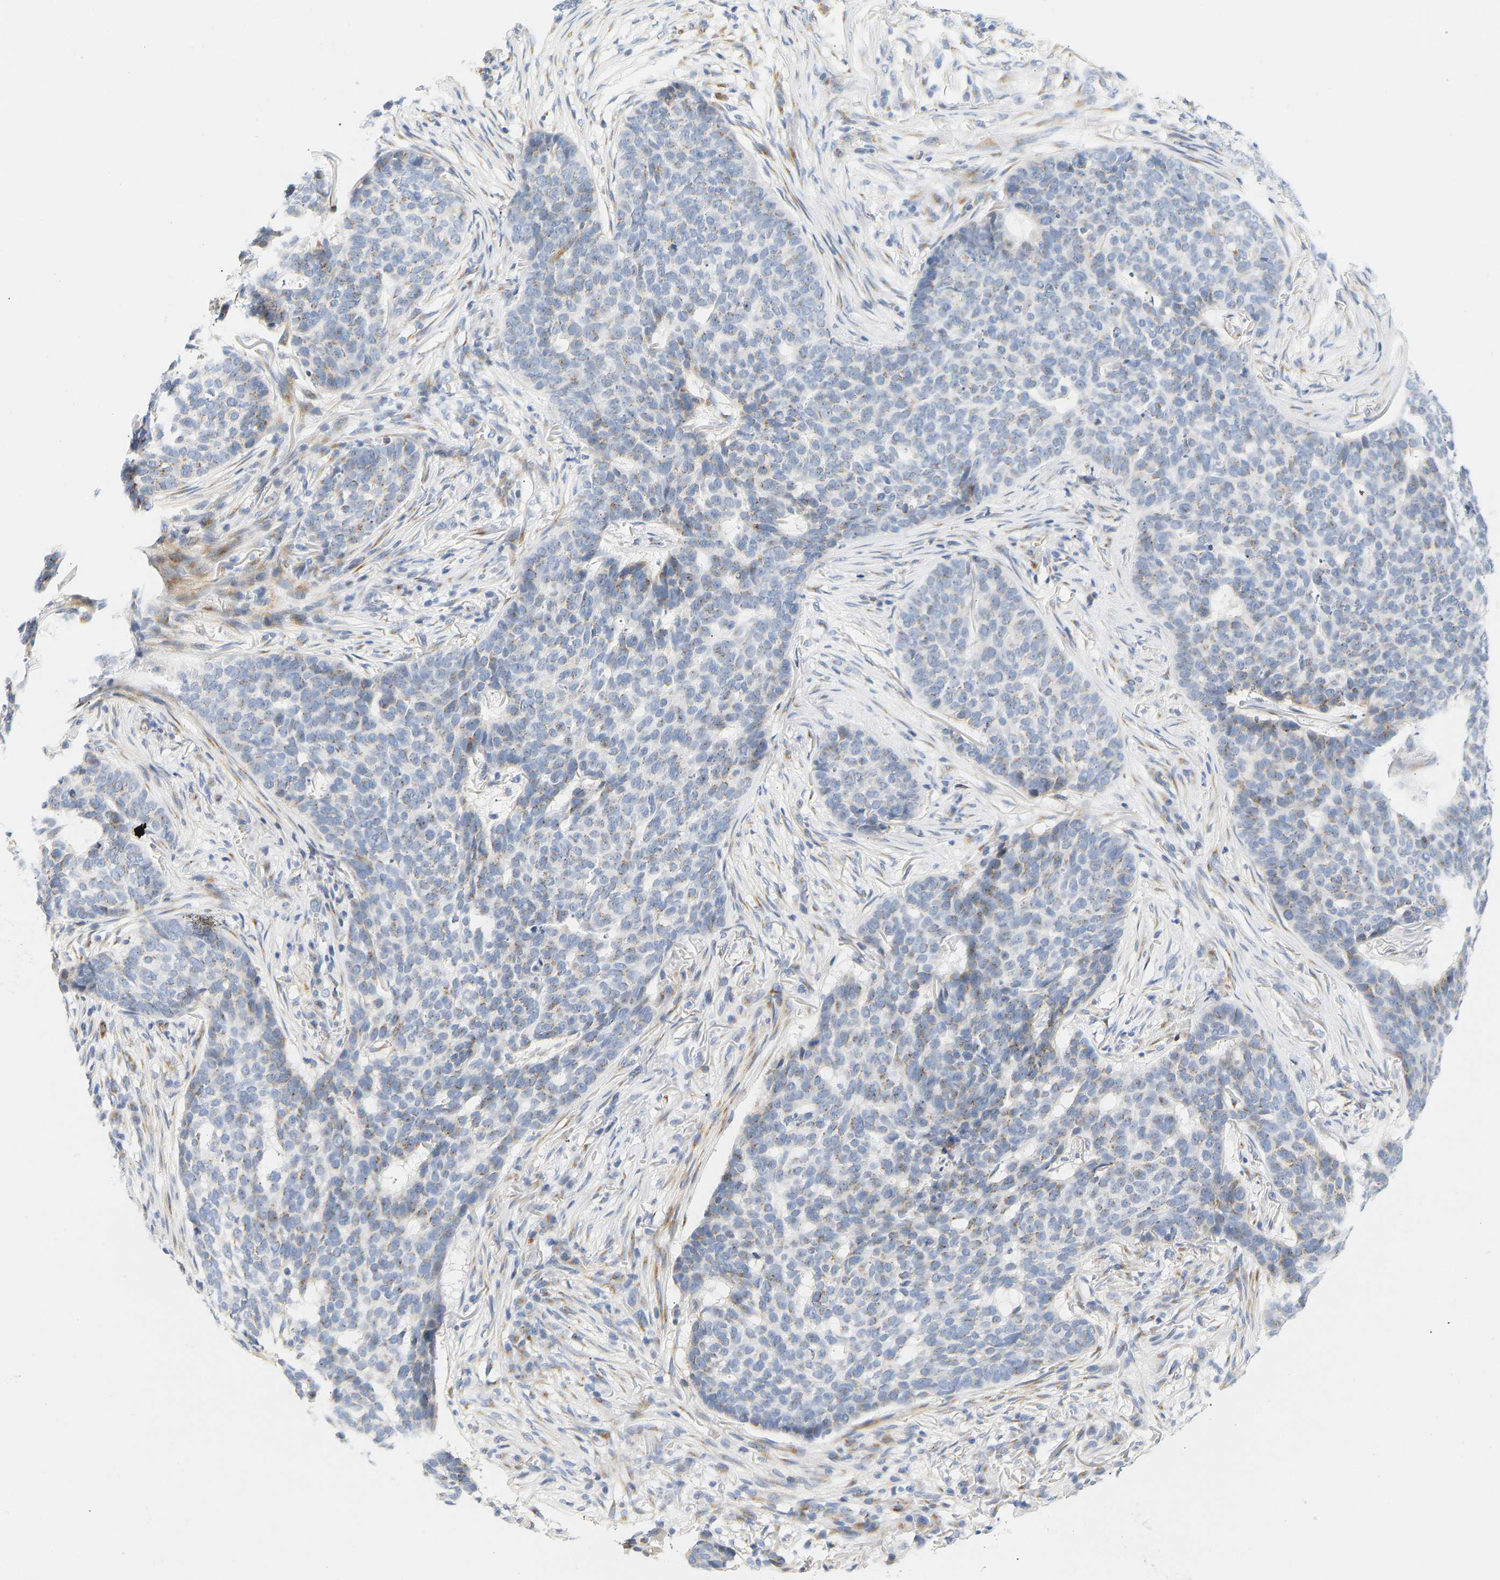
{"staining": {"intensity": "moderate", "quantity": "25%-75%", "location": "cytoplasmic/membranous"}, "tissue": "skin cancer", "cell_type": "Tumor cells", "image_type": "cancer", "snomed": [{"axis": "morphology", "description": "Basal cell carcinoma"}, {"axis": "topography", "description": "Skin"}], "caption": "The photomicrograph reveals staining of skin basal cell carcinoma, revealing moderate cytoplasmic/membranous protein positivity (brown color) within tumor cells.", "gene": "SLC30A7", "patient": {"sex": "male", "age": 85}}